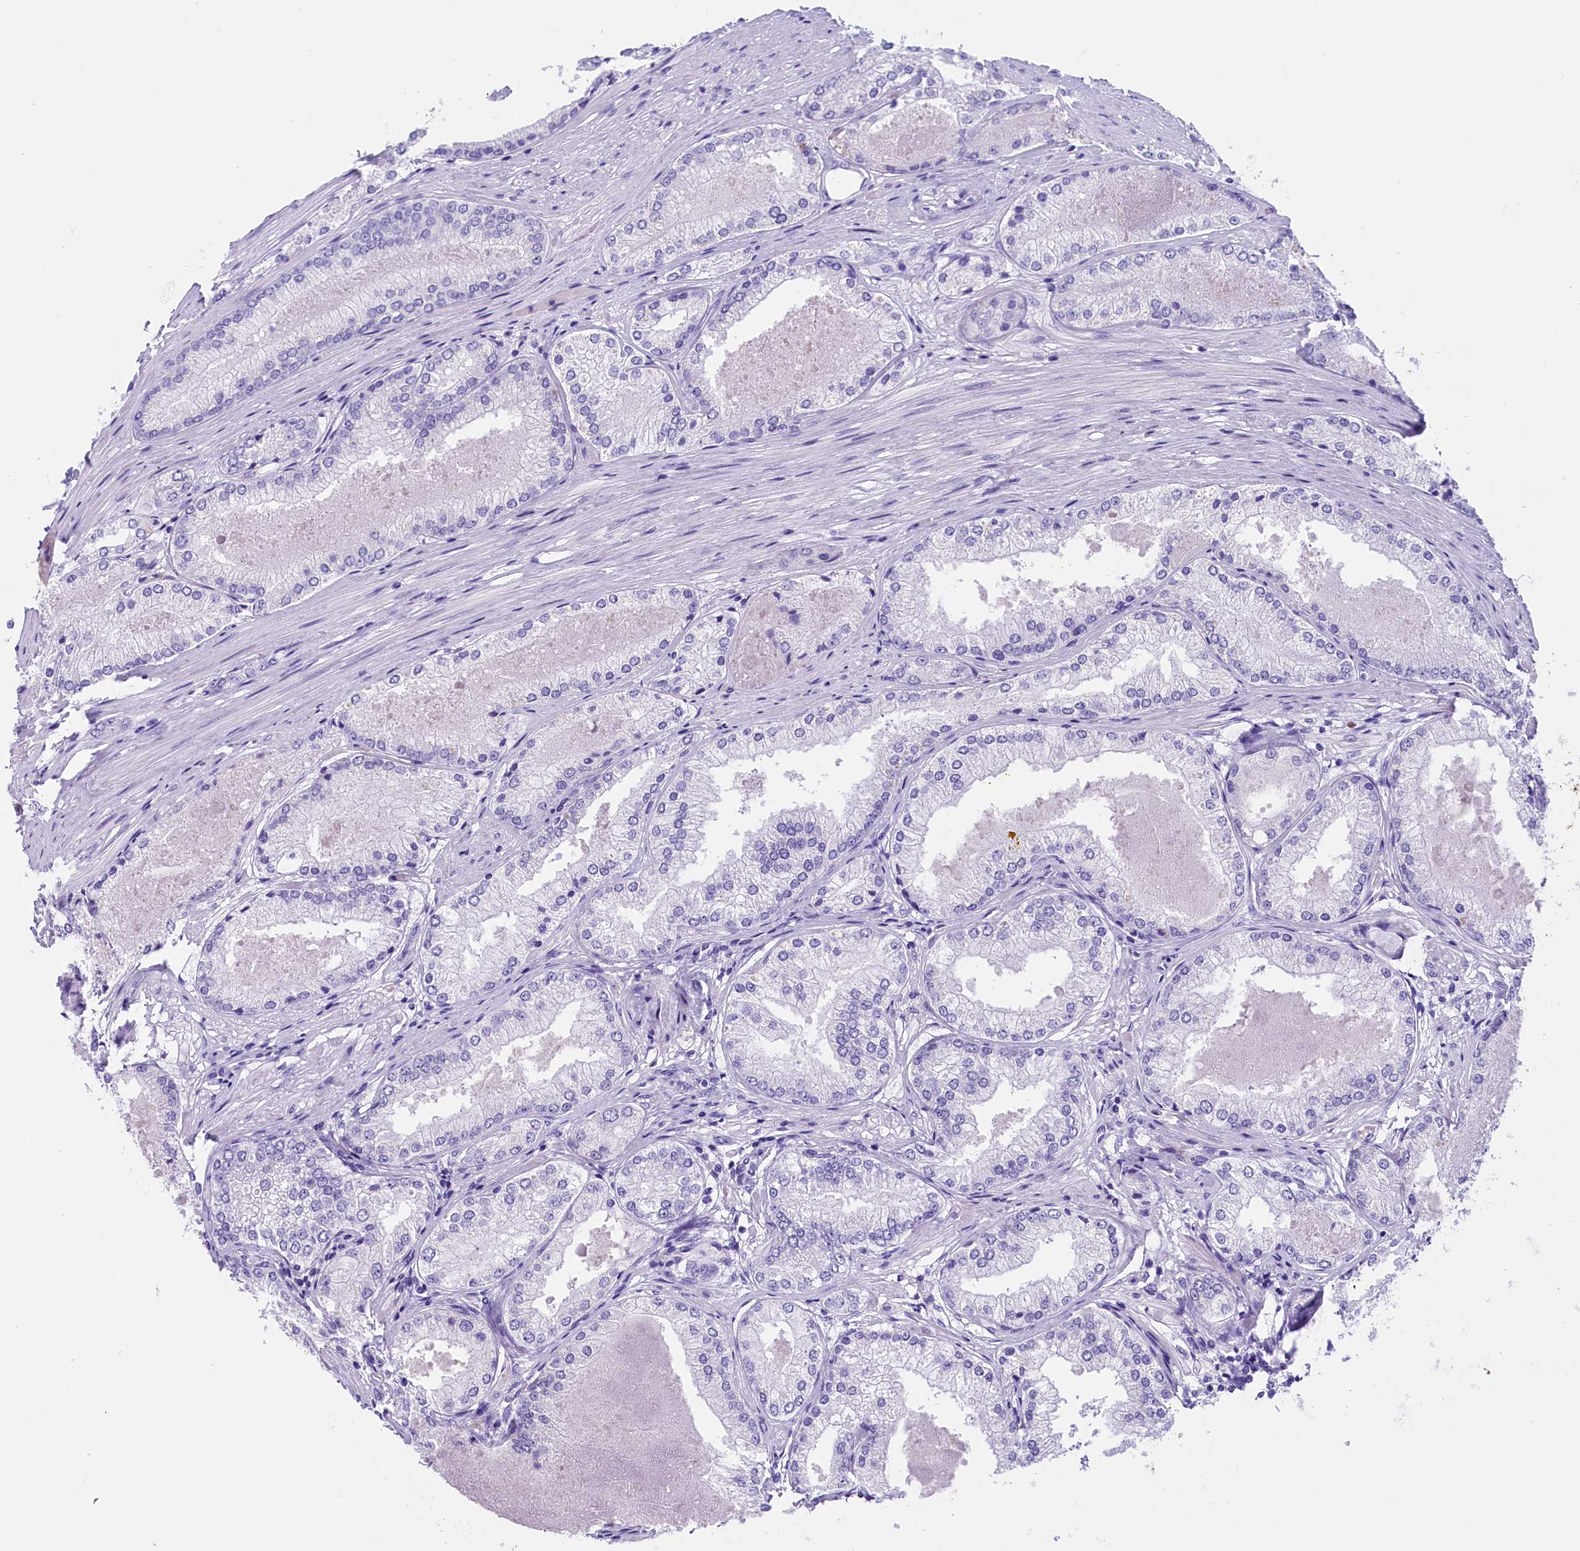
{"staining": {"intensity": "negative", "quantity": "none", "location": "none"}, "tissue": "prostate cancer", "cell_type": "Tumor cells", "image_type": "cancer", "snomed": [{"axis": "morphology", "description": "Adenocarcinoma, Low grade"}, {"axis": "topography", "description": "Prostate"}], "caption": "A photomicrograph of human prostate adenocarcinoma (low-grade) is negative for staining in tumor cells.", "gene": "CLC", "patient": {"sex": "male", "age": 68}}